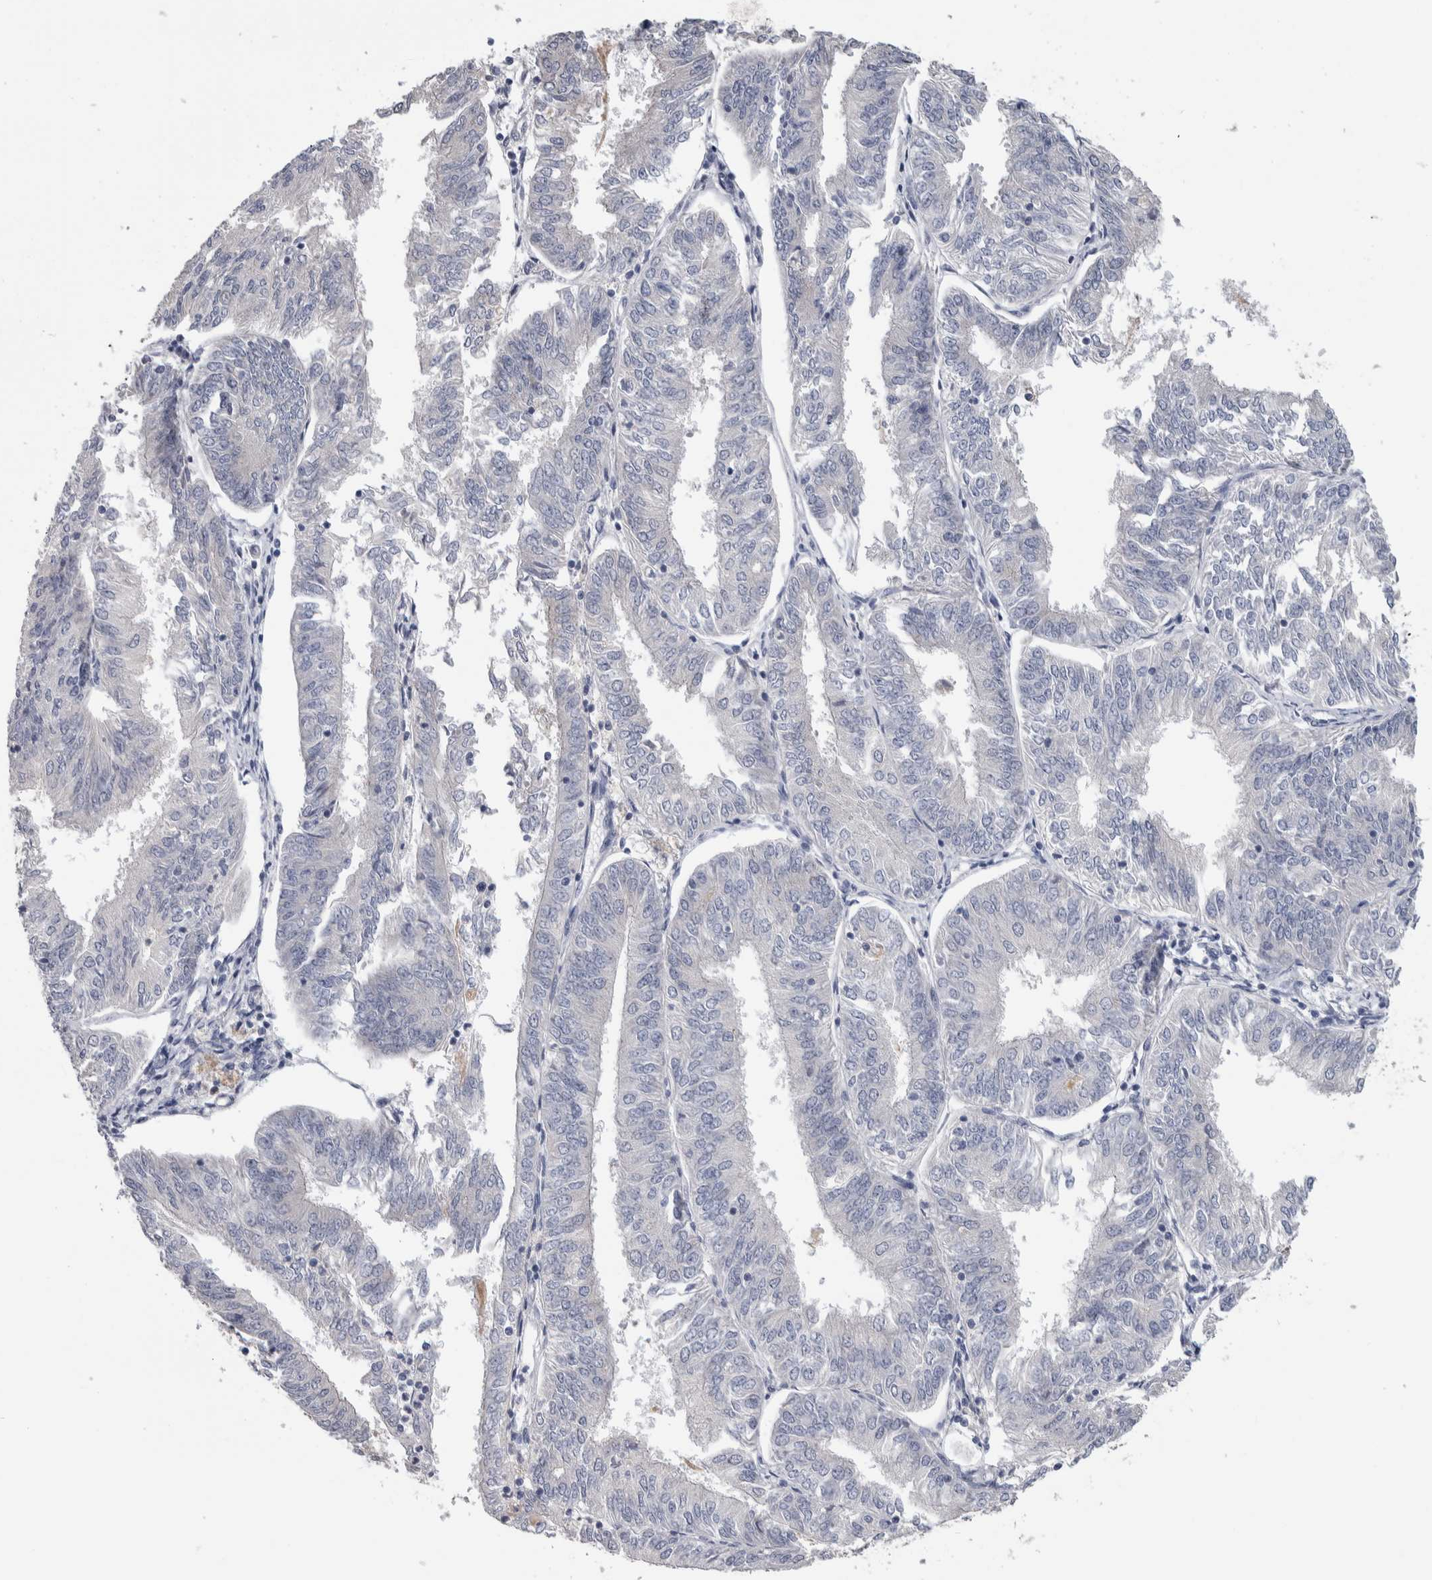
{"staining": {"intensity": "negative", "quantity": "none", "location": "none"}, "tissue": "endometrial cancer", "cell_type": "Tumor cells", "image_type": "cancer", "snomed": [{"axis": "morphology", "description": "Adenocarcinoma, NOS"}, {"axis": "topography", "description": "Endometrium"}], "caption": "IHC micrograph of endometrial cancer (adenocarcinoma) stained for a protein (brown), which exhibits no staining in tumor cells.", "gene": "TMEM102", "patient": {"sex": "female", "age": 58}}